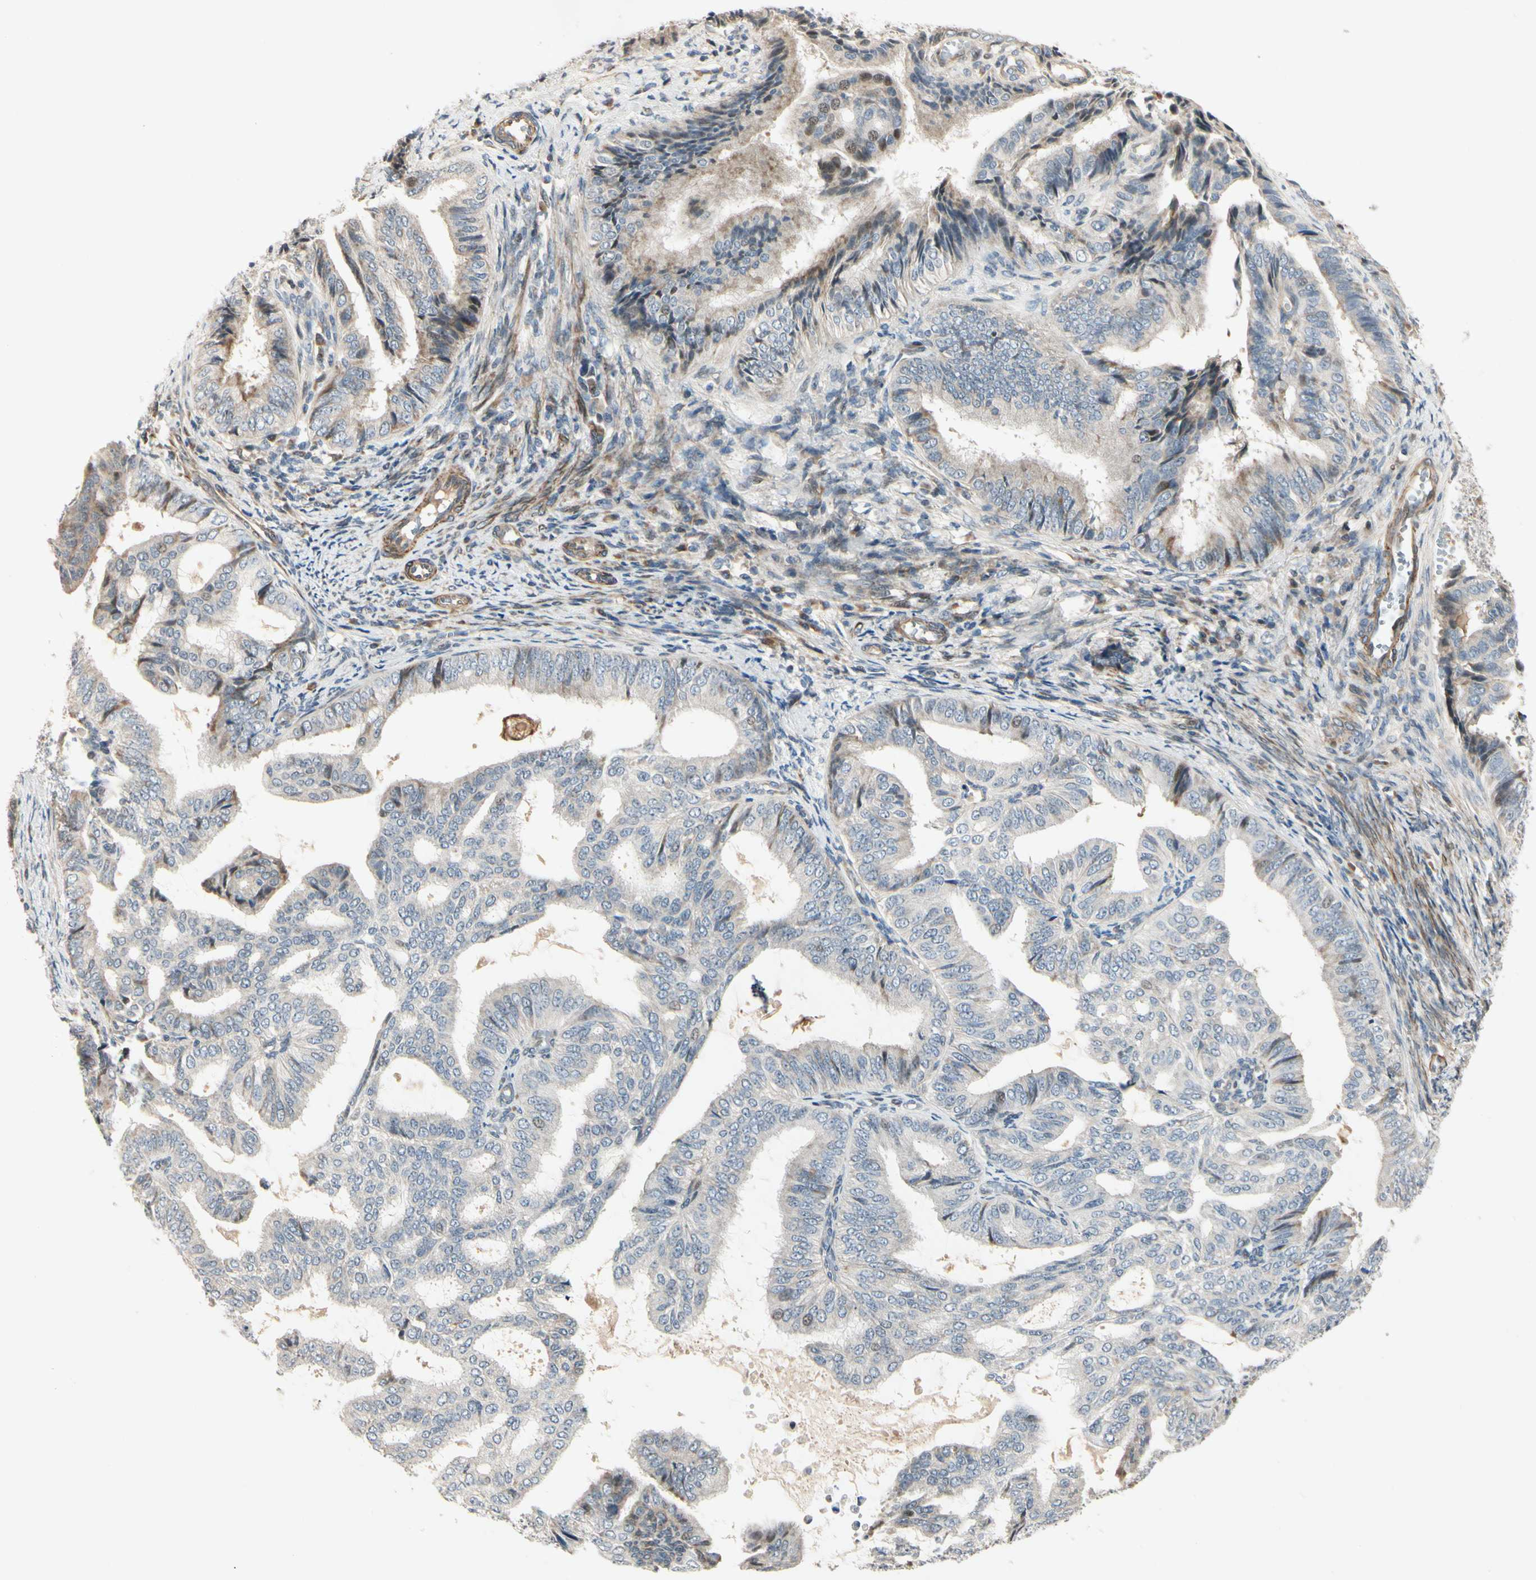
{"staining": {"intensity": "weak", "quantity": "<25%", "location": "cytoplasmic/membranous,nuclear"}, "tissue": "endometrial cancer", "cell_type": "Tumor cells", "image_type": "cancer", "snomed": [{"axis": "morphology", "description": "Adenocarcinoma, NOS"}, {"axis": "topography", "description": "Endometrium"}], "caption": "Immunohistochemical staining of adenocarcinoma (endometrial) shows no significant staining in tumor cells.", "gene": "P4HA3", "patient": {"sex": "female", "age": 58}}